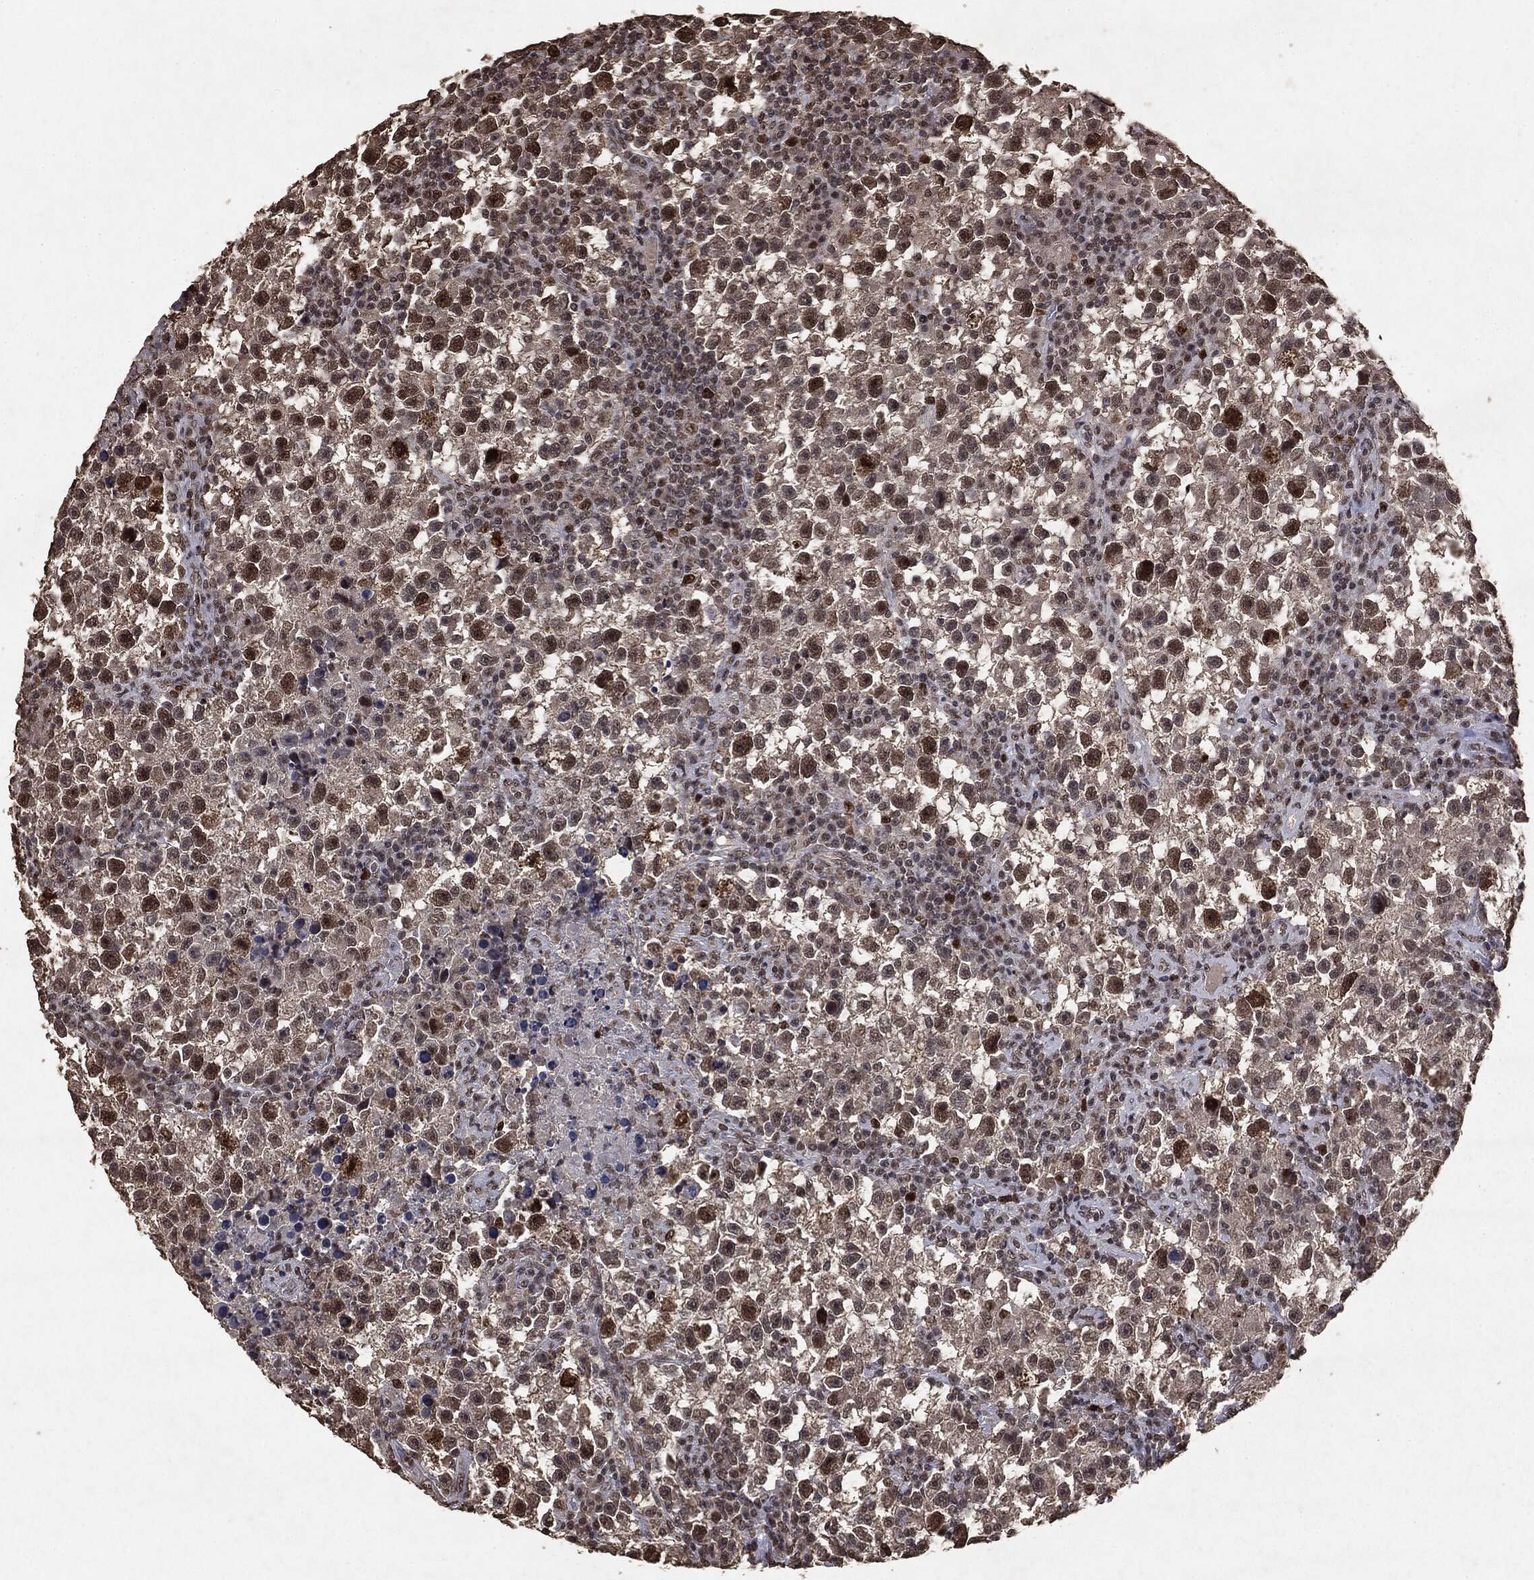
{"staining": {"intensity": "strong", "quantity": "<25%", "location": "nuclear"}, "tissue": "testis cancer", "cell_type": "Tumor cells", "image_type": "cancer", "snomed": [{"axis": "morphology", "description": "Seminoma, NOS"}, {"axis": "topography", "description": "Testis"}], "caption": "Immunohistochemical staining of human testis seminoma shows medium levels of strong nuclear expression in about <25% of tumor cells. (Brightfield microscopy of DAB IHC at high magnification).", "gene": "RAD18", "patient": {"sex": "male", "age": 47}}